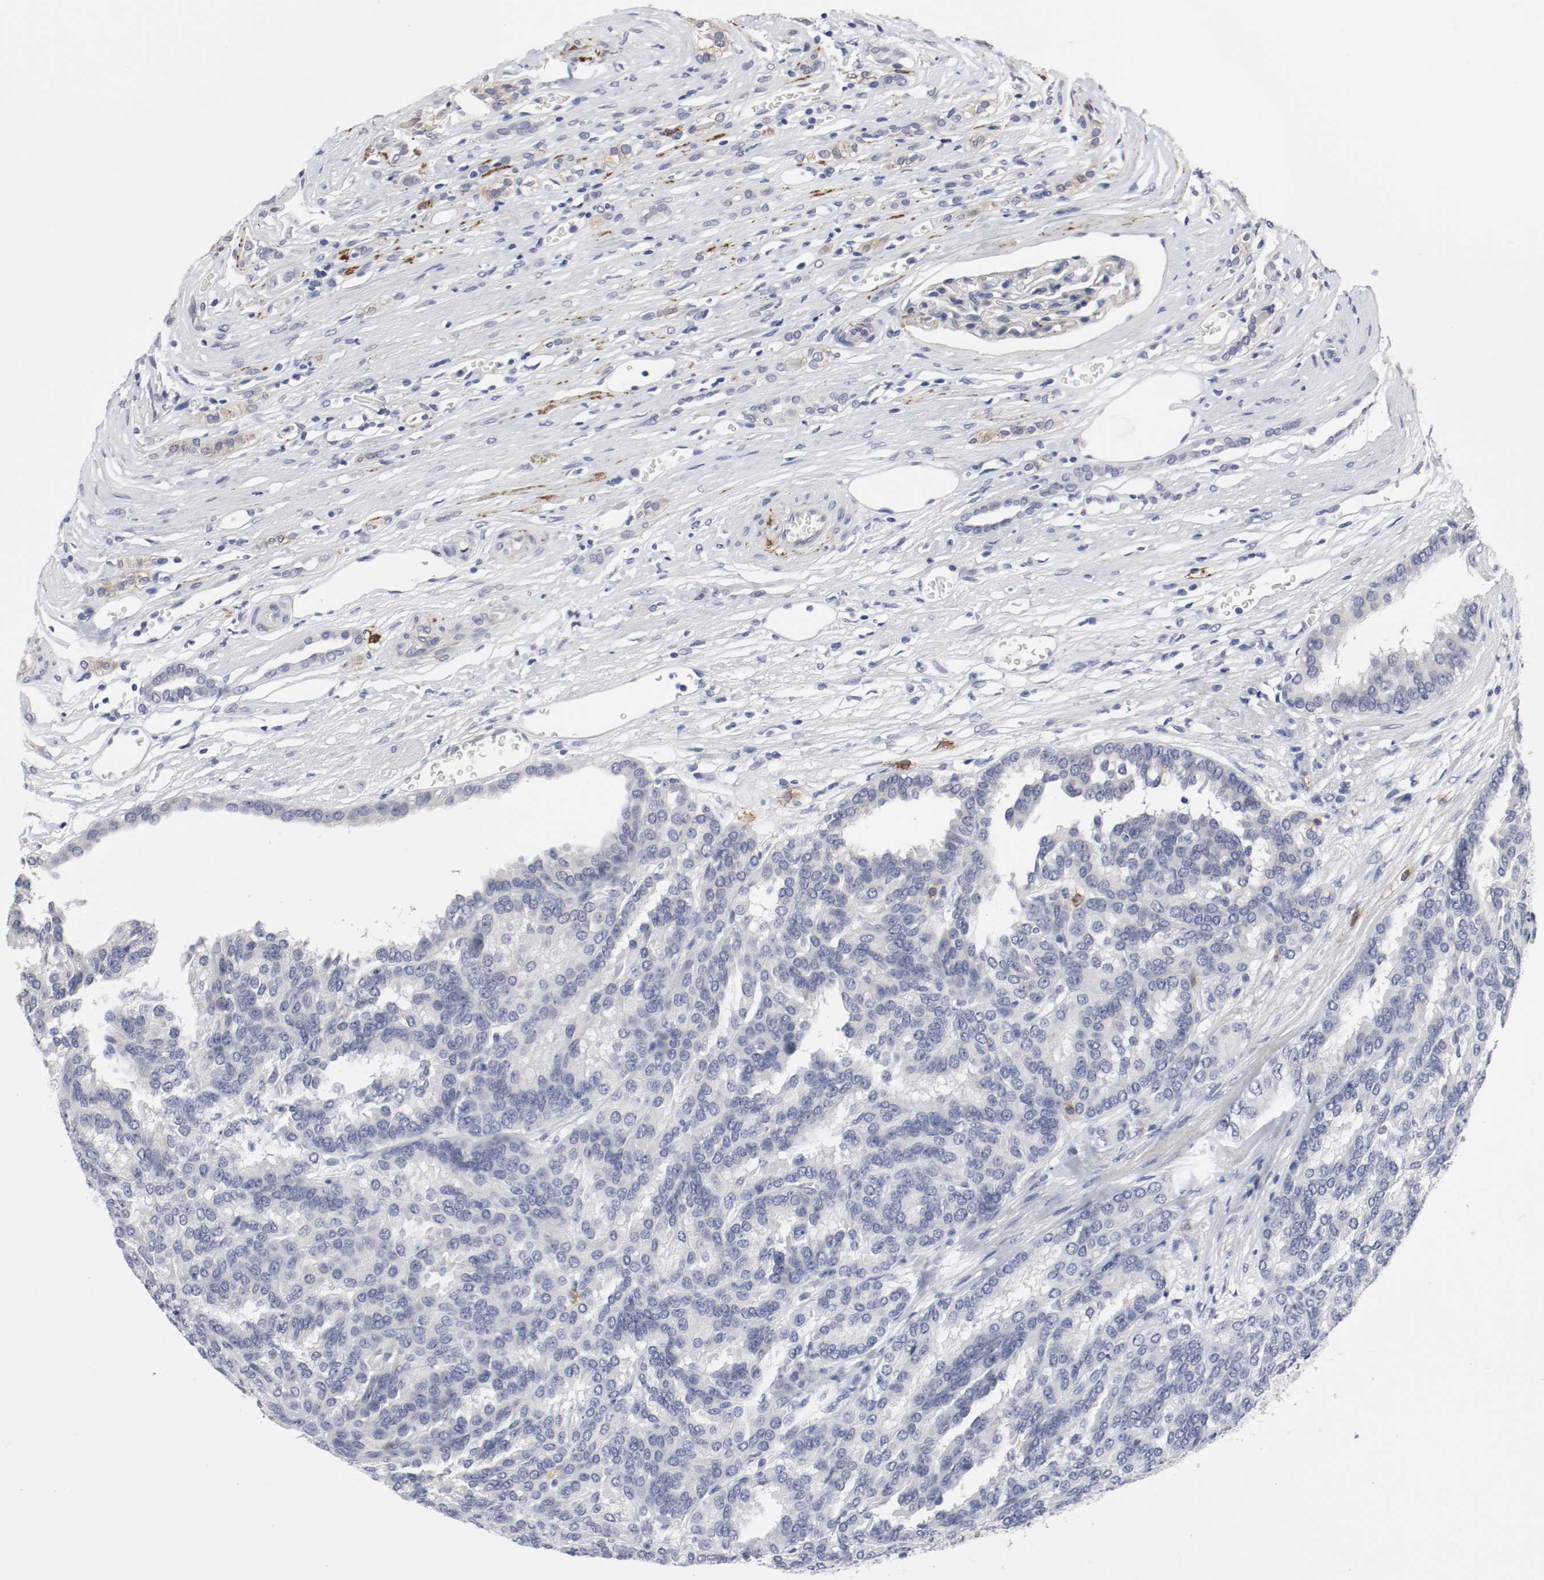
{"staining": {"intensity": "negative", "quantity": "none", "location": "none"}, "tissue": "renal cancer", "cell_type": "Tumor cells", "image_type": "cancer", "snomed": [{"axis": "morphology", "description": "Adenocarcinoma, NOS"}, {"axis": "topography", "description": "Kidney"}], "caption": "Immunohistochemistry of human renal adenocarcinoma displays no expression in tumor cells. (Immunohistochemistry, brightfield microscopy, high magnification).", "gene": "KIT", "patient": {"sex": "male", "age": 46}}